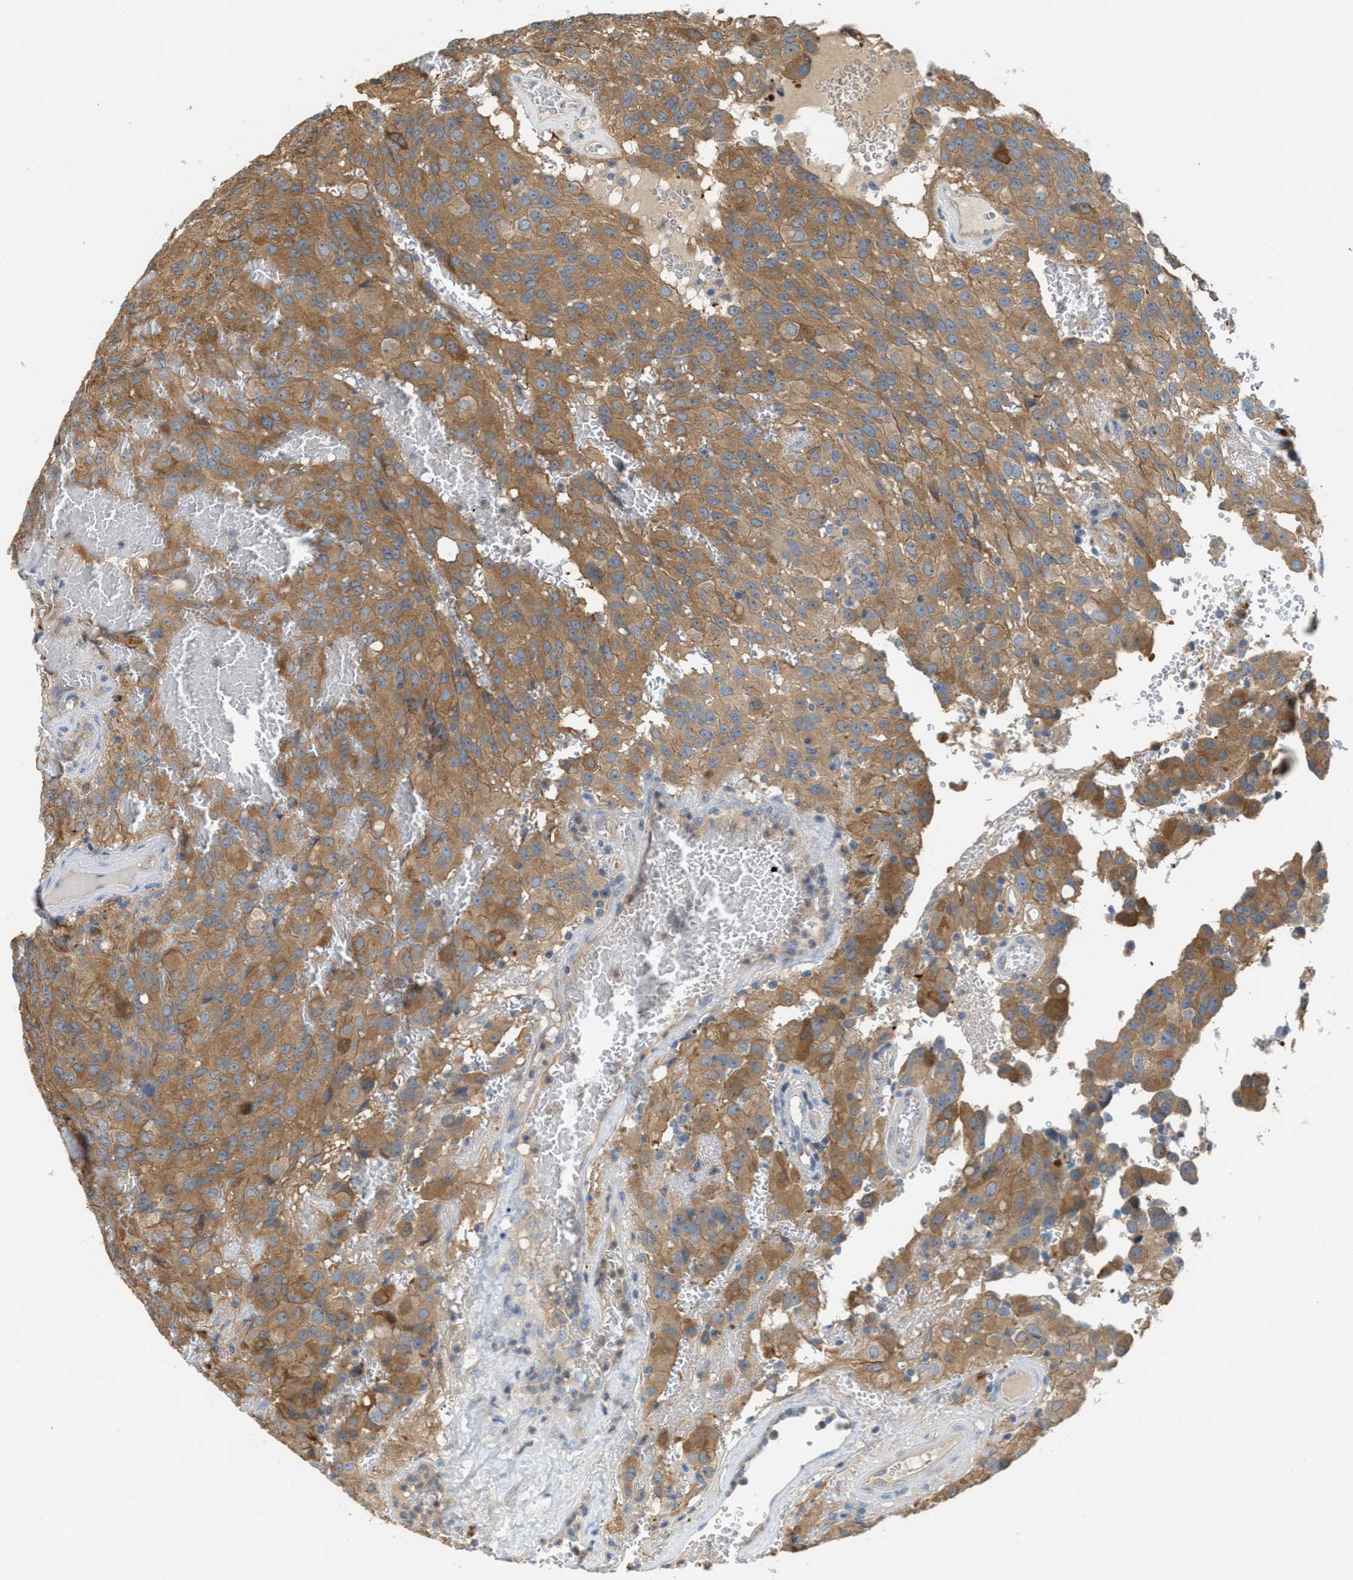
{"staining": {"intensity": "moderate", "quantity": ">75%", "location": "cytoplasmic/membranous"}, "tissue": "glioma", "cell_type": "Tumor cells", "image_type": "cancer", "snomed": [{"axis": "morphology", "description": "Glioma, malignant, High grade"}, {"axis": "topography", "description": "Brain"}], "caption": "Immunohistochemistry (IHC) image of malignant high-grade glioma stained for a protein (brown), which reveals medium levels of moderate cytoplasmic/membranous positivity in approximately >75% of tumor cells.", "gene": "UBA5", "patient": {"sex": "male", "age": 32}}